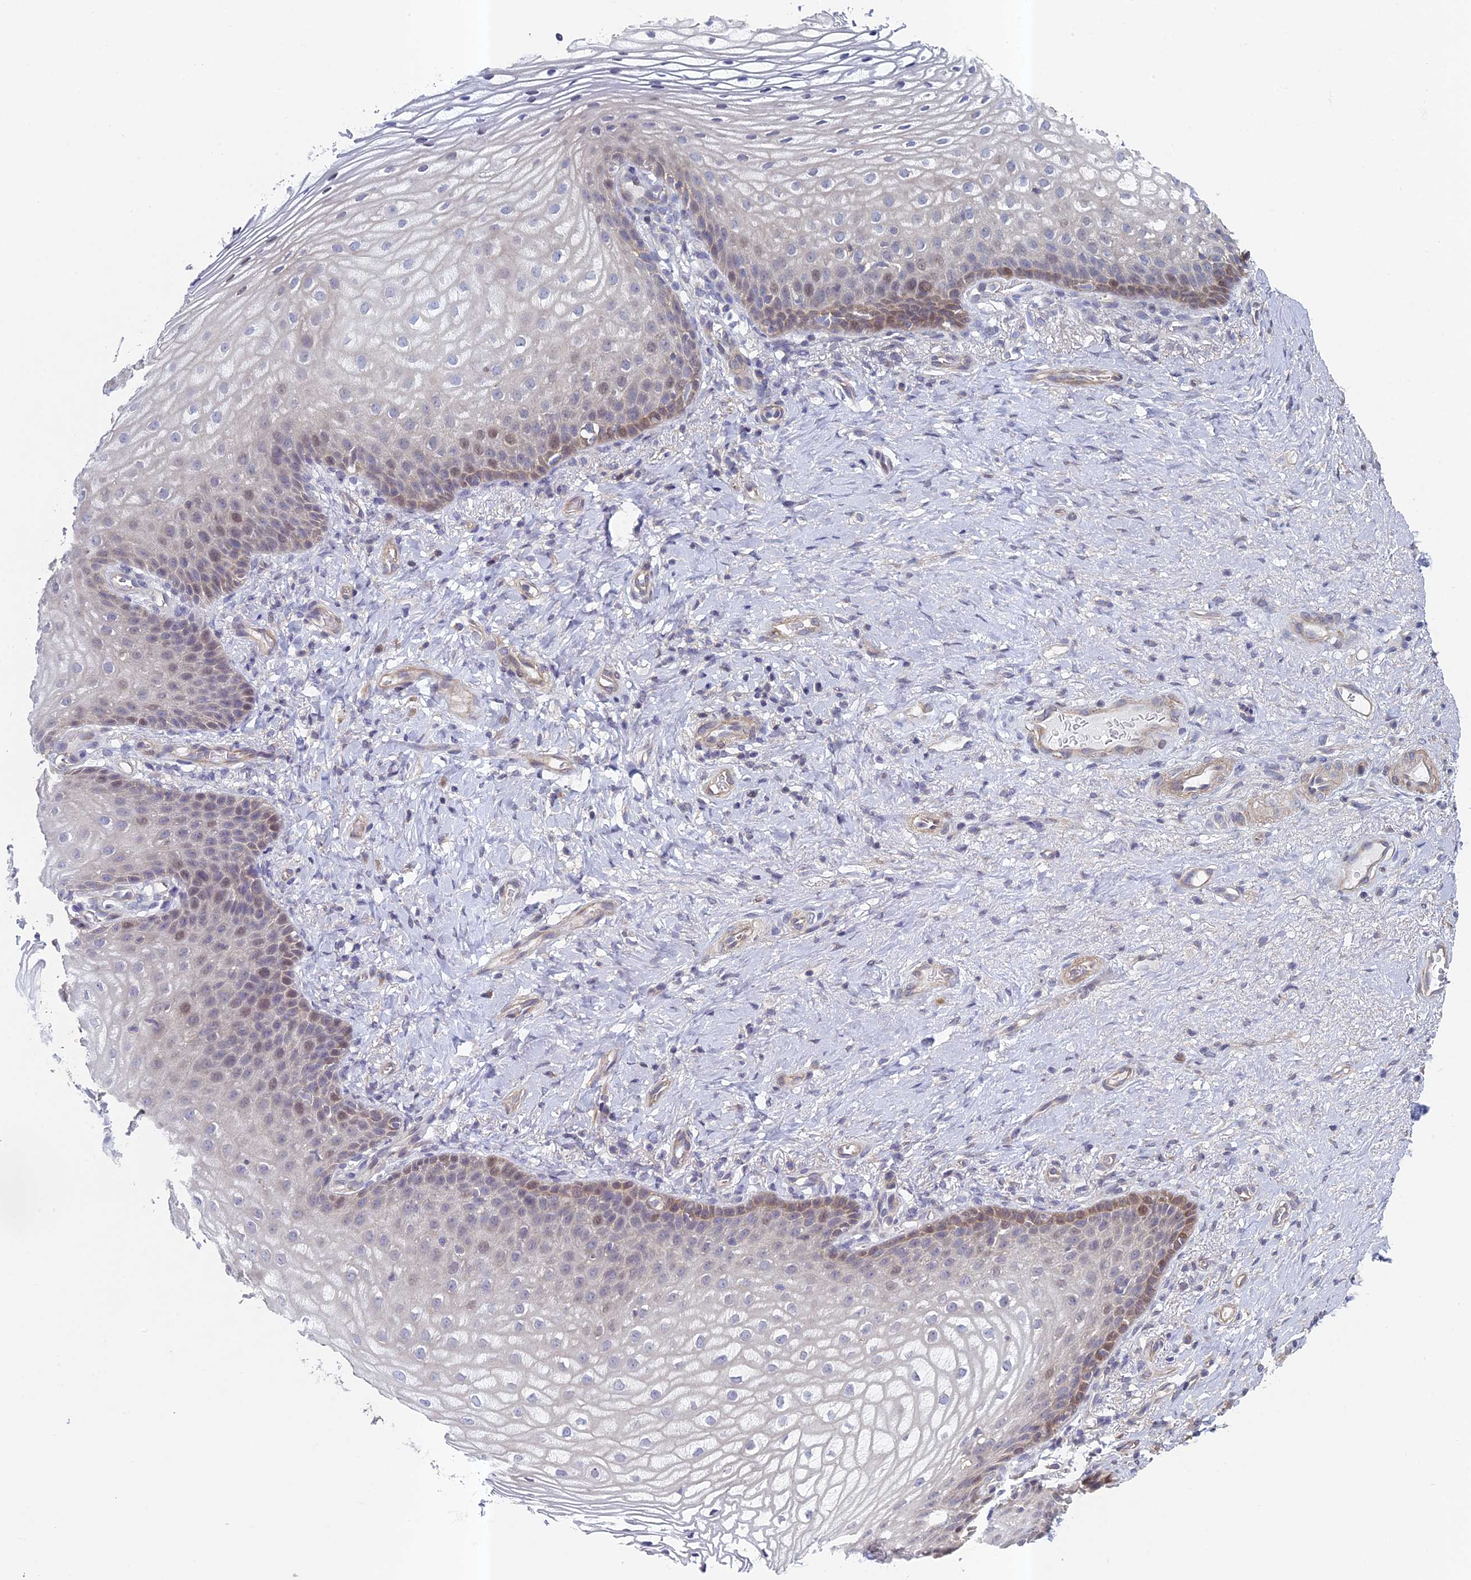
{"staining": {"intensity": "weak", "quantity": "<25%", "location": "cytoplasmic/membranous,nuclear"}, "tissue": "vagina", "cell_type": "Squamous epithelial cells", "image_type": "normal", "snomed": [{"axis": "morphology", "description": "Normal tissue, NOS"}, {"axis": "topography", "description": "Vagina"}], "caption": "The photomicrograph demonstrates no staining of squamous epithelial cells in benign vagina. The staining was performed using DAB to visualize the protein expression in brown, while the nuclei were stained in blue with hematoxylin (Magnification: 20x).", "gene": "DIXDC1", "patient": {"sex": "female", "age": 60}}